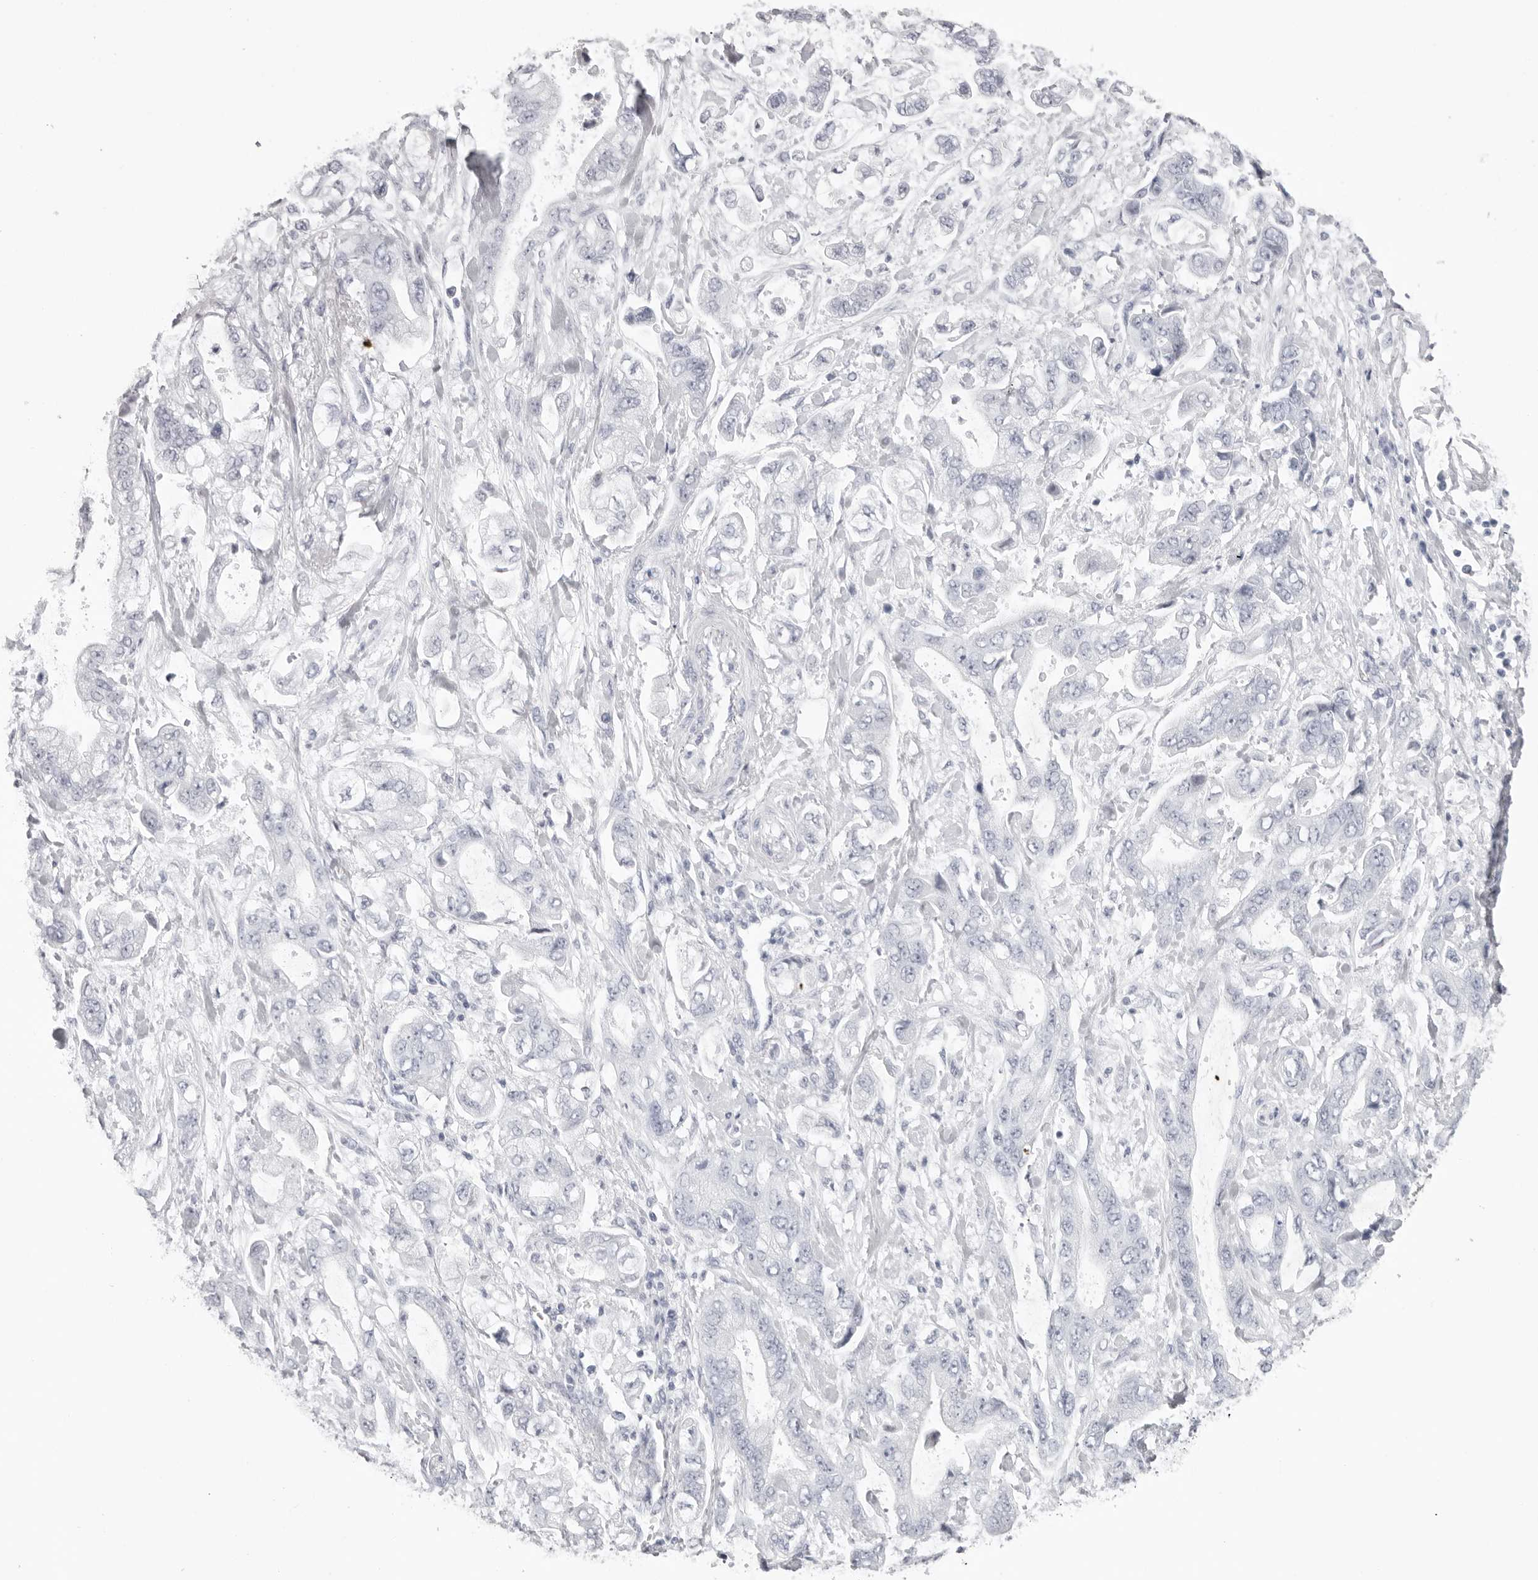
{"staining": {"intensity": "negative", "quantity": "none", "location": "none"}, "tissue": "stomach cancer", "cell_type": "Tumor cells", "image_type": "cancer", "snomed": [{"axis": "morphology", "description": "Normal tissue, NOS"}, {"axis": "morphology", "description": "Adenocarcinoma, NOS"}, {"axis": "topography", "description": "Stomach"}], "caption": "A histopathology image of stomach cancer stained for a protein demonstrates no brown staining in tumor cells. (Brightfield microscopy of DAB immunohistochemistry at high magnification).", "gene": "TMOD4", "patient": {"sex": "male", "age": 62}}